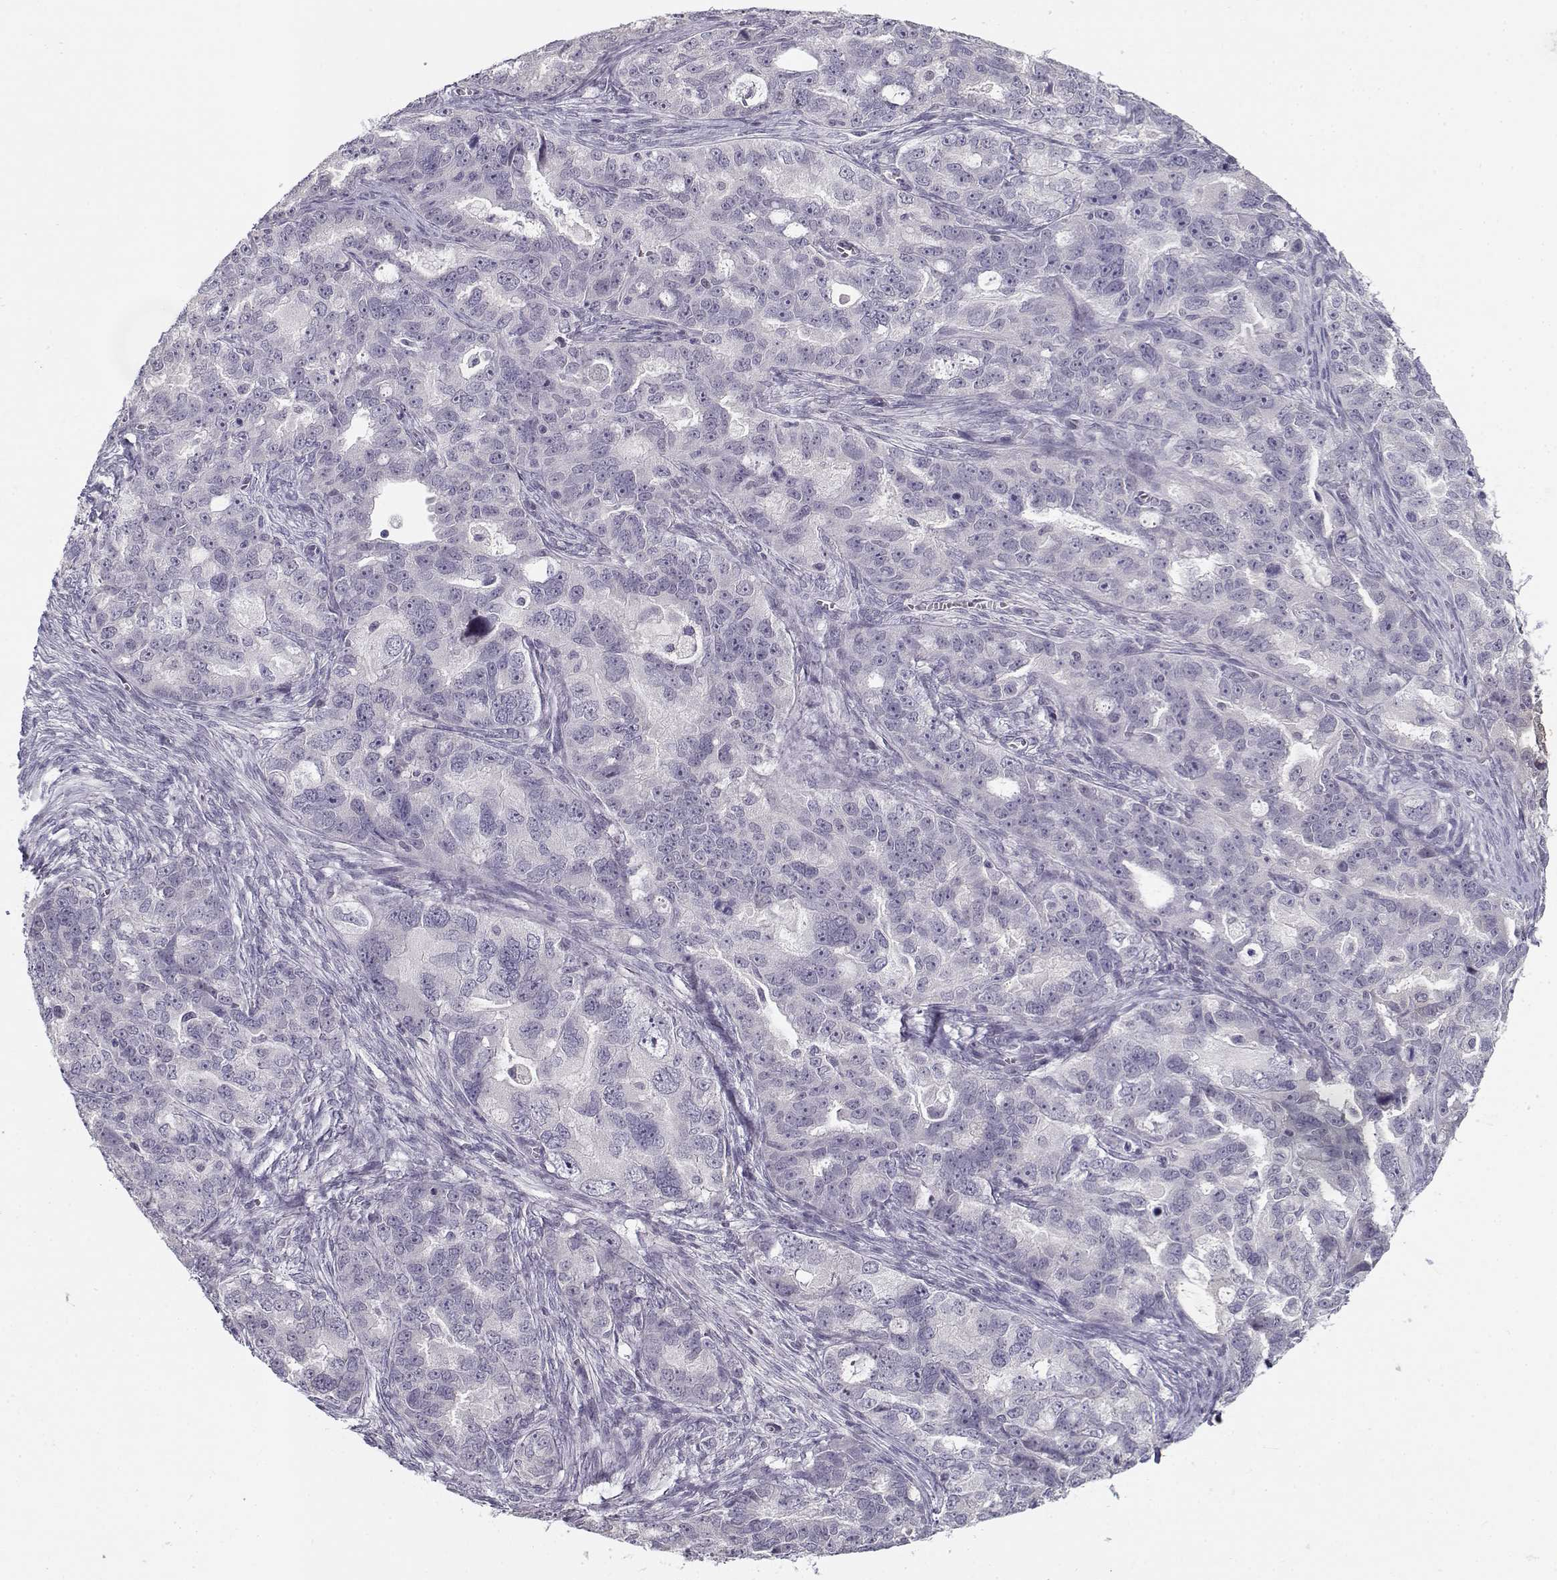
{"staining": {"intensity": "negative", "quantity": "none", "location": "none"}, "tissue": "ovarian cancer", "cell_type": "Tumor cells", "image_type": "cancer", "snomed": [{"axis": "morphology", "description": "Cystadenocarcinoma, serous, NOS"}, {"axis": "topography", "description": "Ovary"}], "caption": "A high-resolution image shows immunohistochemistry (IHC) staining of serous cystadenocarcinoma (ovarian), which displays no significant positivity in tumor cells.", "gene": "C16orf86", "patient": {"sex": "female", "age": 51}}